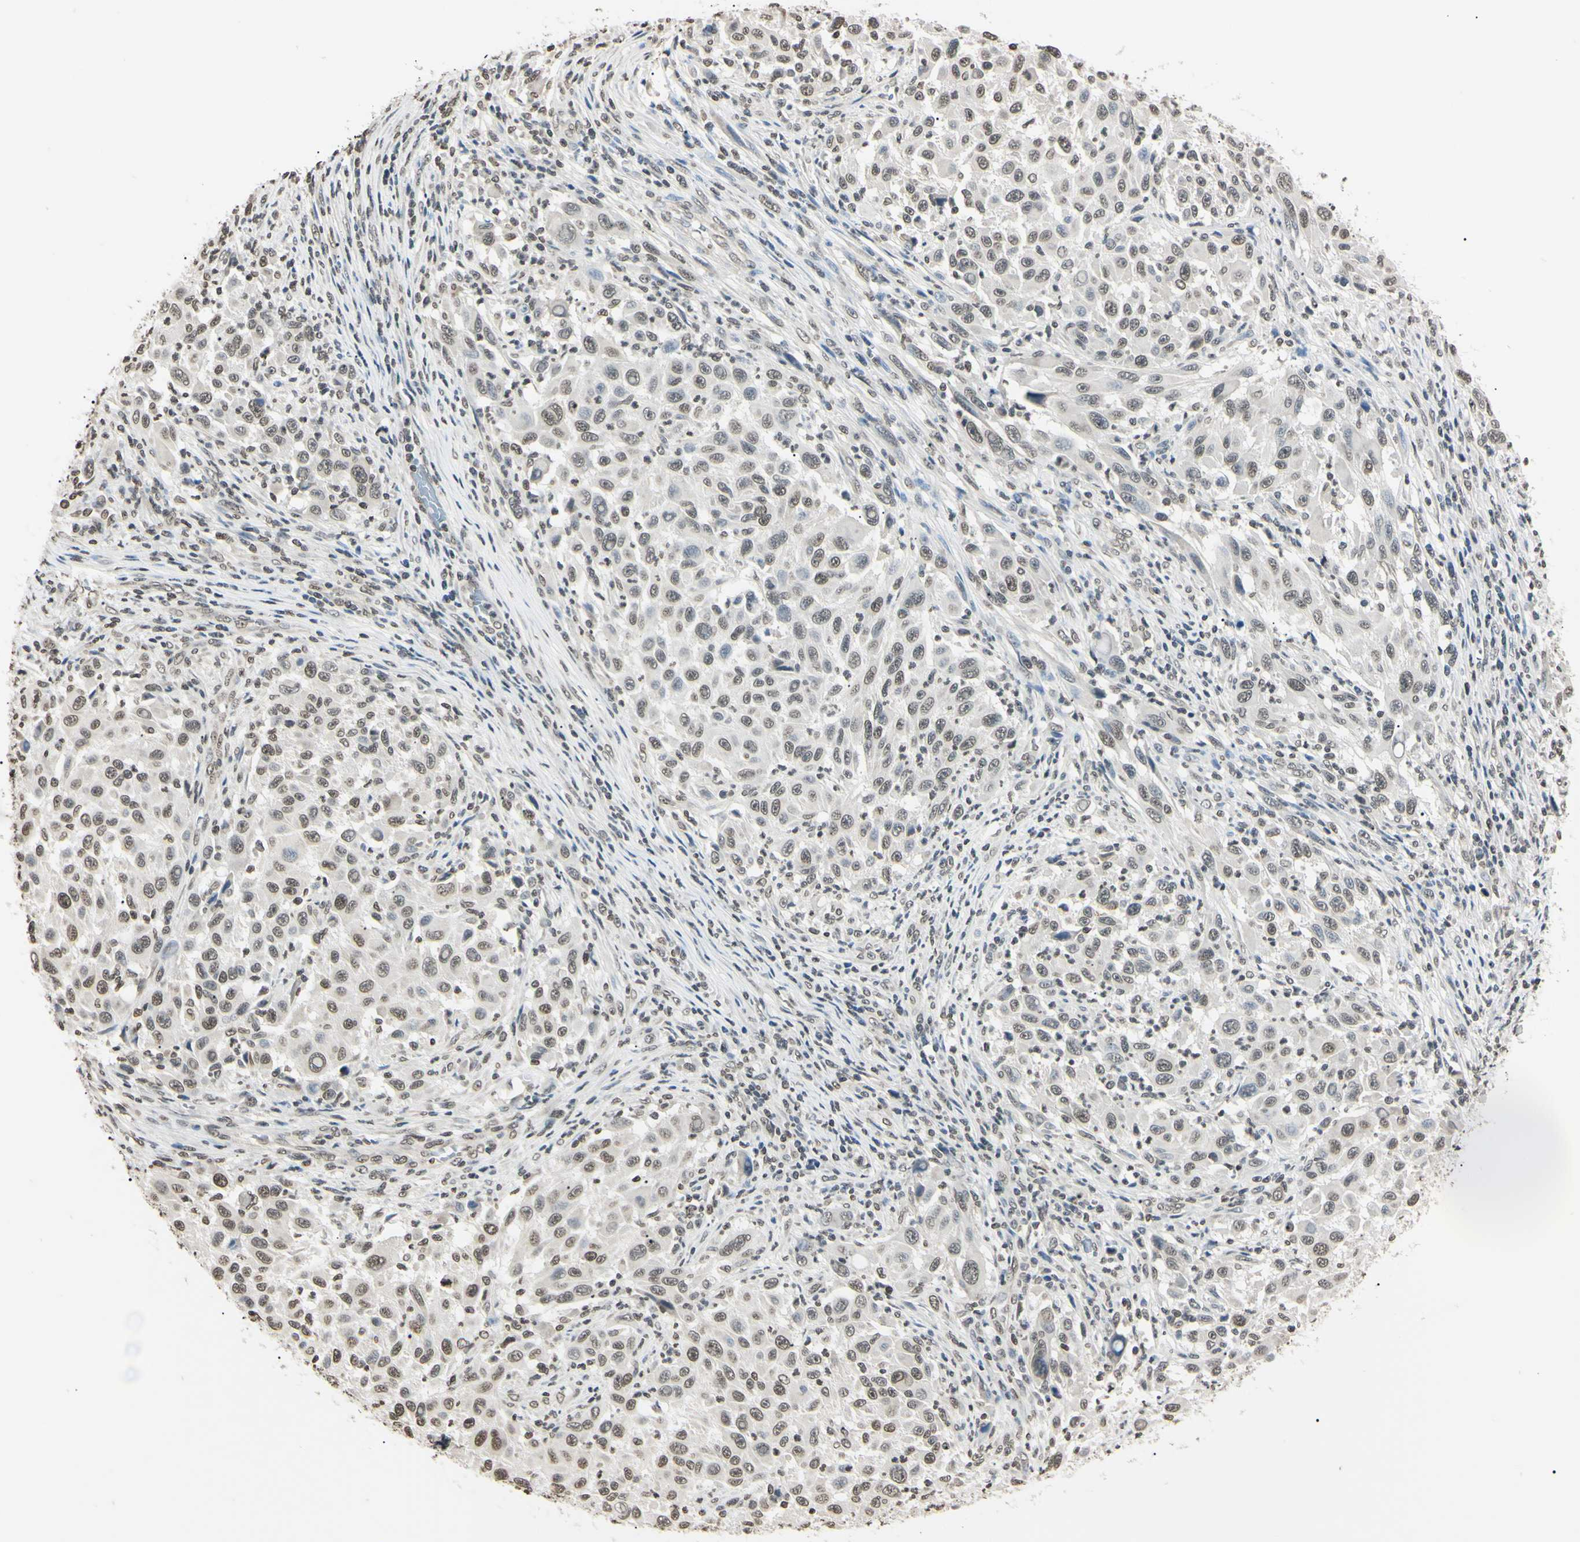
{"staining": {"intensity": "weak", "quantity": "25%-75%", "location": "nuclear"}, "tissue": "melanoma", "cell_type": "Tumor cells", "image_type": "cancer", "snomed": [{"axis": "morphology", "description": "Malignant melanoma, Metastatic site"}, {"axis": "topography", "description": "Lymph node"}], "caption": "Protein expression analysis of human melanoma reveals weak nuclear staining in about 25%-75% of tumor cells. Nuclei are stained in blue.", "gene": "CDC45", "patient": {"sex": "male", "age": 61}}